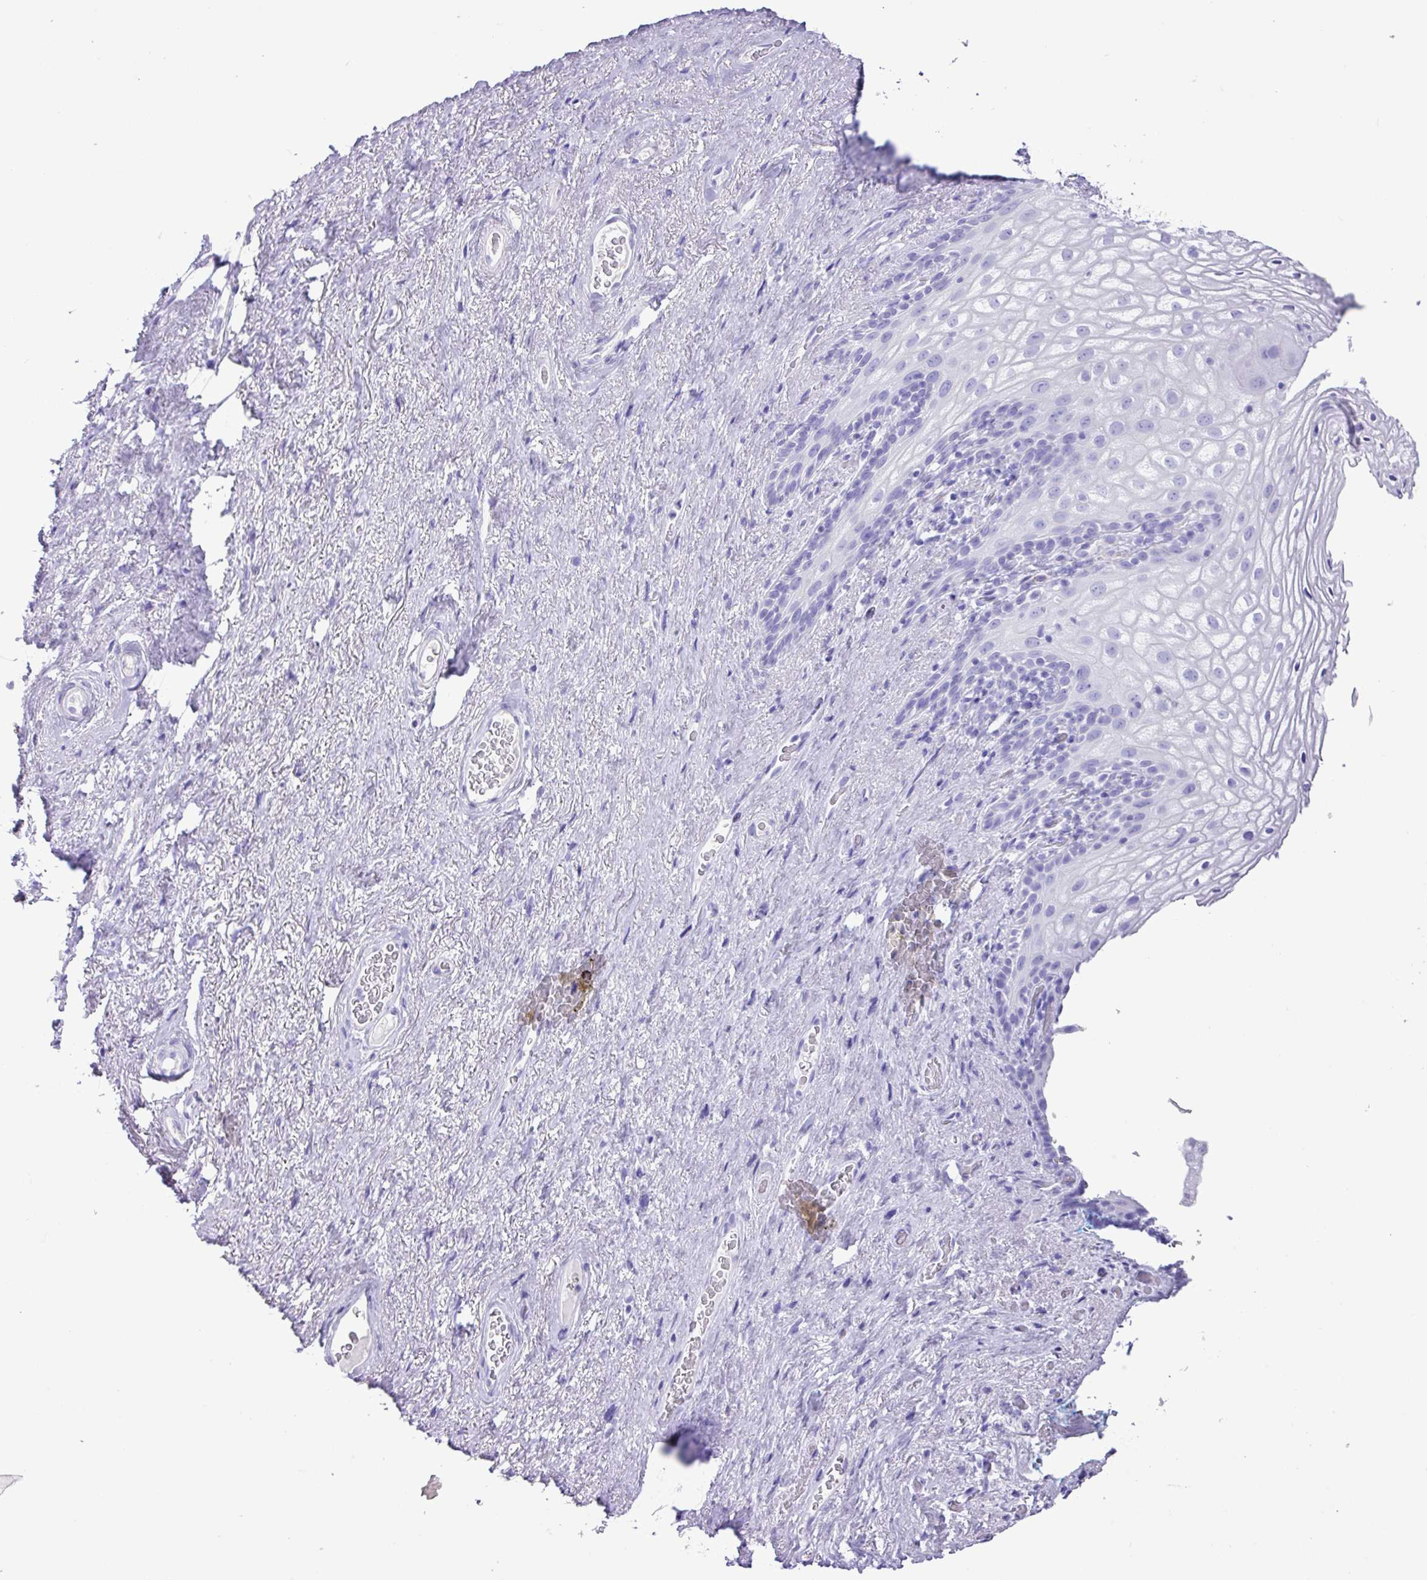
{"staining": {"intensity": "negative", "quantity": "none", "location": "none"}, "tissue": "vagina", "cell_type": "Squamous epithelial cells", "image_type": "normal", "snomed": [{"axis": "morphology", "description": "Normal tissue, NOS"}, {"axis": "topography", "description": "Vagina"}, {"axis": "topography", "description": "Peripheral nerve tissue"}], "caption": "DAB (3,3'-diaminobenzidine) immunohistochemical staining of benign human vagina reveals no significant staining in squamous epithelial cells.", "gene": "CKMT2", "patient": {"sex": "female", "age": 71}}